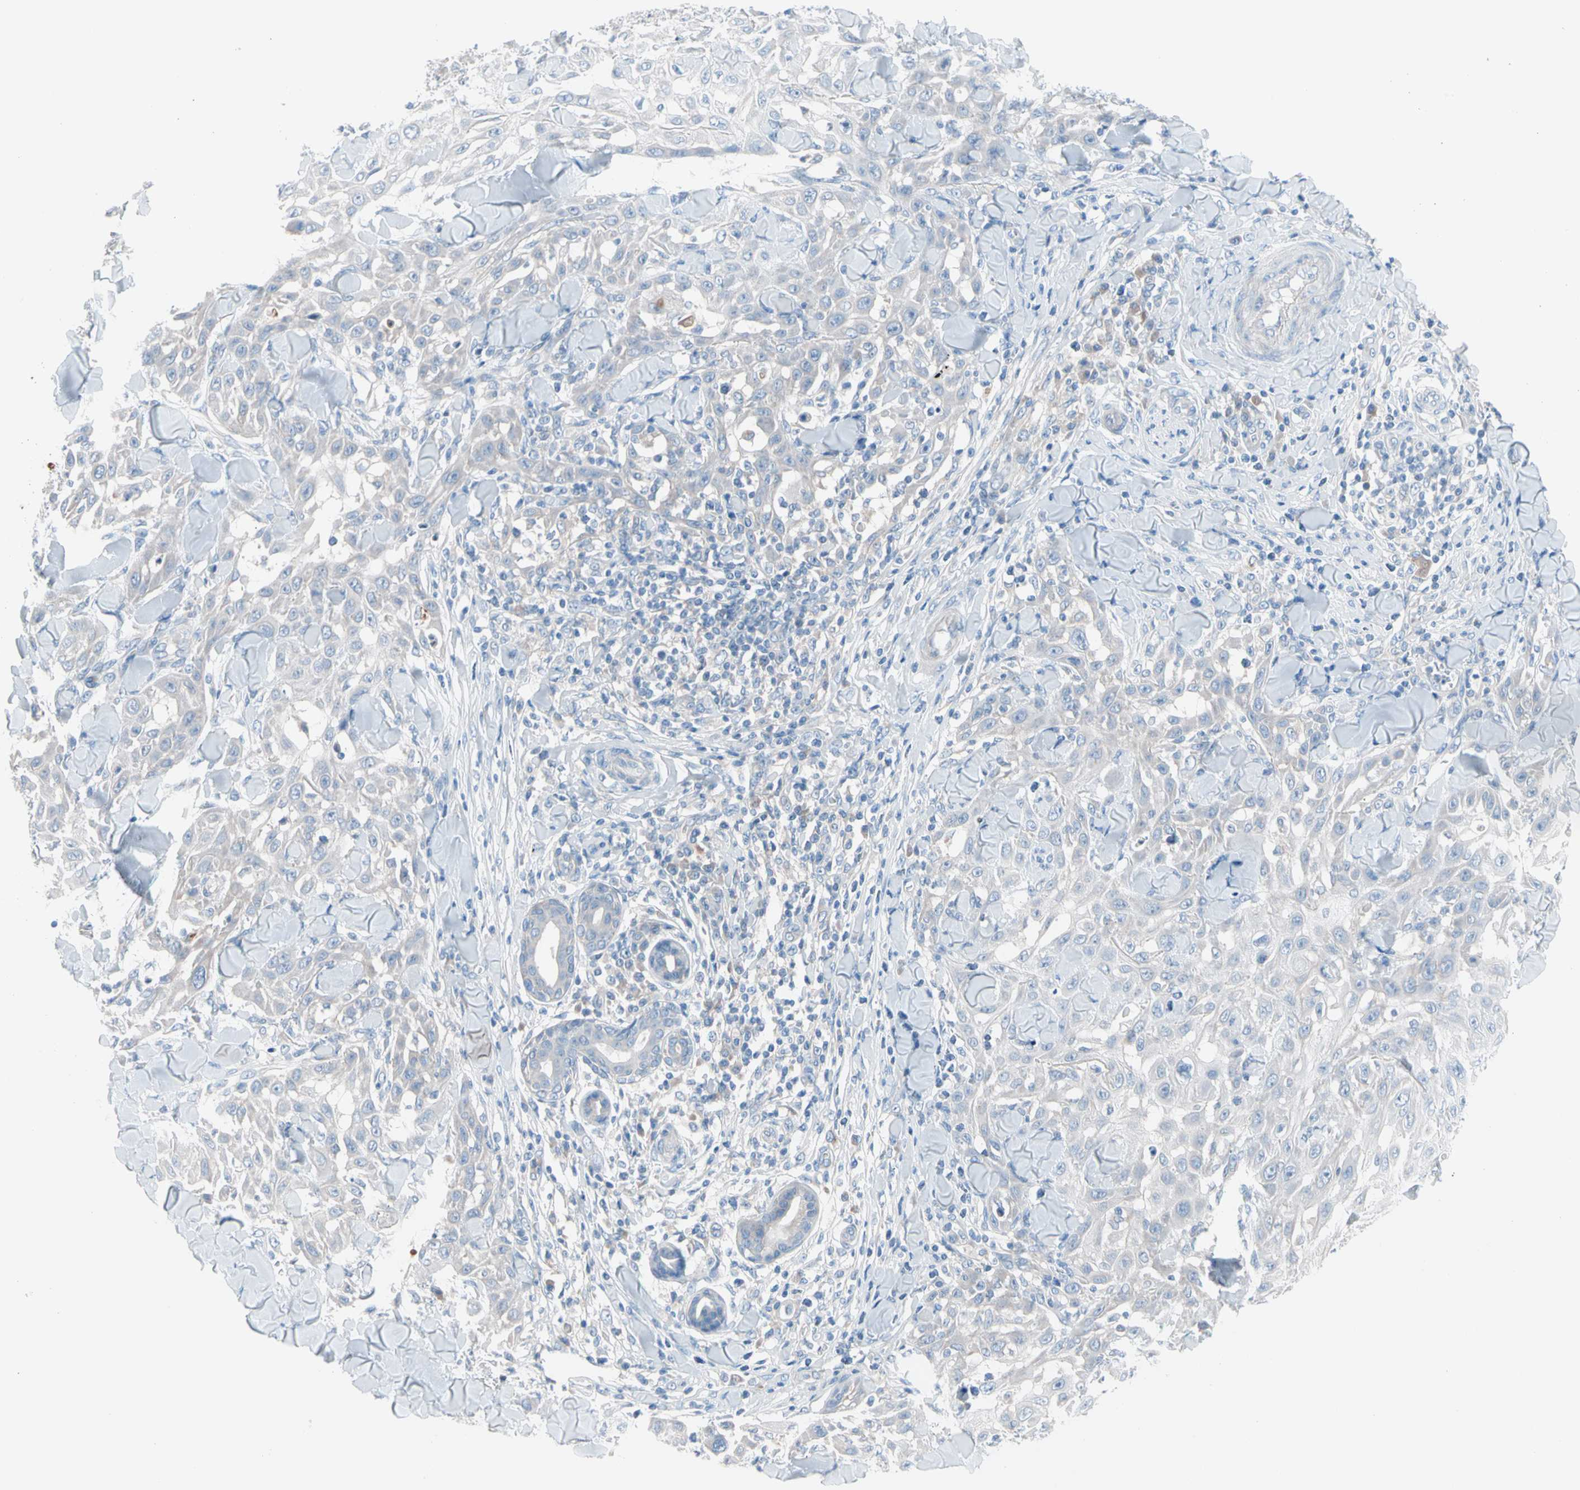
{"staining": {"intensity": "negative", "quantity": "none", "location": "none"}, "tissue": "skin cancer", "cell_type": "Tumor cells", "image_type": "cancer", "snomed": [{"axis": "morphology", "description": "Squamous cell carcinoma, NOS"}, {"axis": "topography", "description": "Skin"}], "caption": "Immunohistochemical staining of human skin squamous cell carcinoma reveals no significant expression in tumor cells. Brightfield microscopy of immunohistochemistry (IHC) stained with DAB (brown) and hematoxylin (blue), captured at high magnification.", "gene": "CASQ1", "patient": {"sex": "male", "age": 24}}